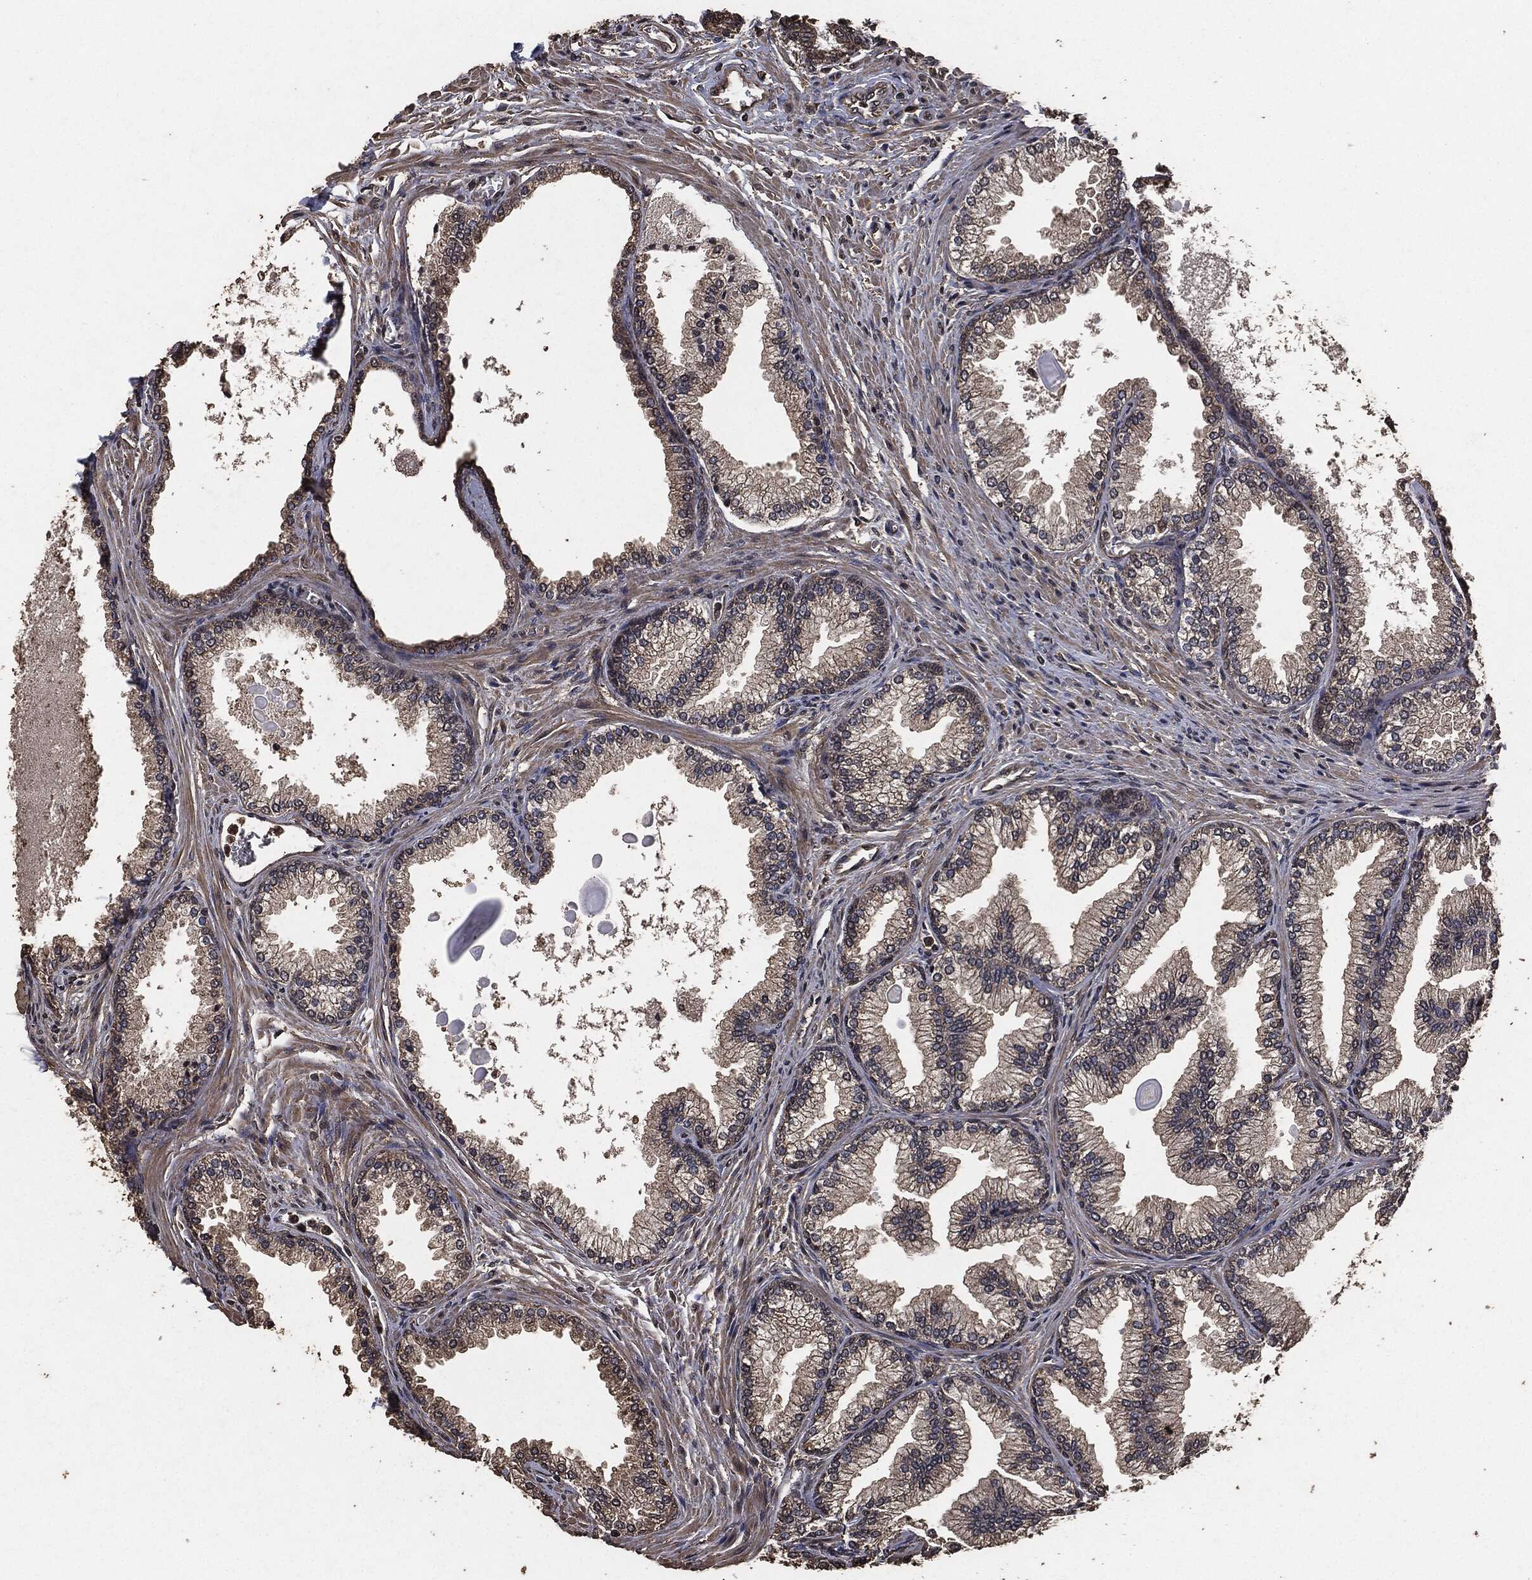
{"staining": {"intensity": "weak", "quantity": ">75%", "location": "cytoplasmic/membranous"}, "tissue": "prostate", "cell_type": "Glandular cells", "image_type": "normal", "snomed": [{"axis": "morphology", "description": "Normal tissue, NOS"}, {"axis": "topography", "description": "Prostate"}], "caption": "The immunohistochemical stain labels weak cytoplasmic/membranous expression in glandular cells of unremarkable prostate.", "gene": "AKT1S1", "patient": {"sex": "male", "age": 72}}